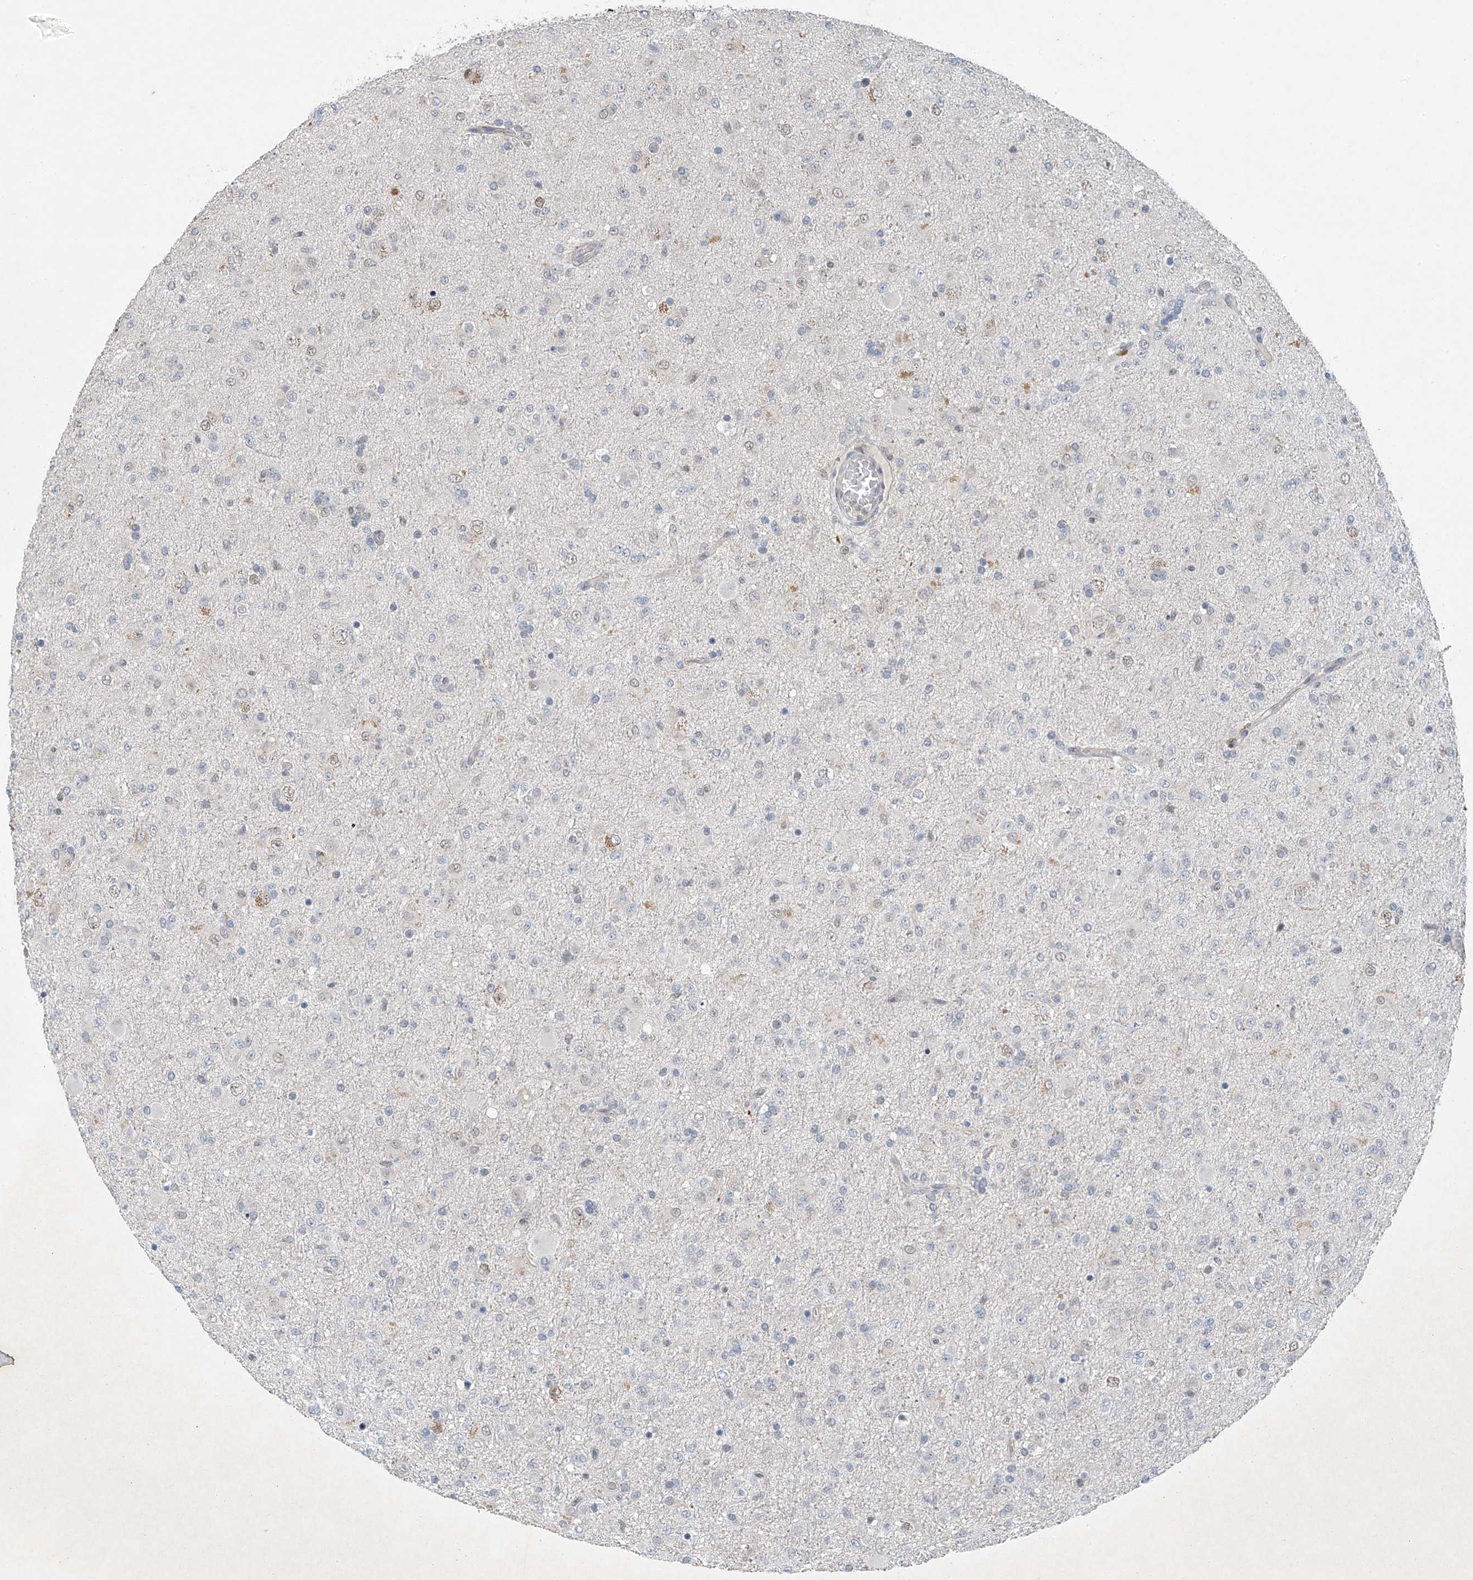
{"staining": {"intensity": "negative", "quantity": "none", "location": "none"}, "tissue": "glioma", "cell_type": "Tumor cells", "image_type": "cancer", "snomed": [{"axis": "morphology", "description": "Glioma, malignant, Low grade"}, {"axis": "topography", "description": "Brain"}], "caption": "Glioma was stained to show a protein in brown. There is no significant expression in tumor cells.", "gene": "TAF8", "patient": {"sex": "male", "age": 65}}